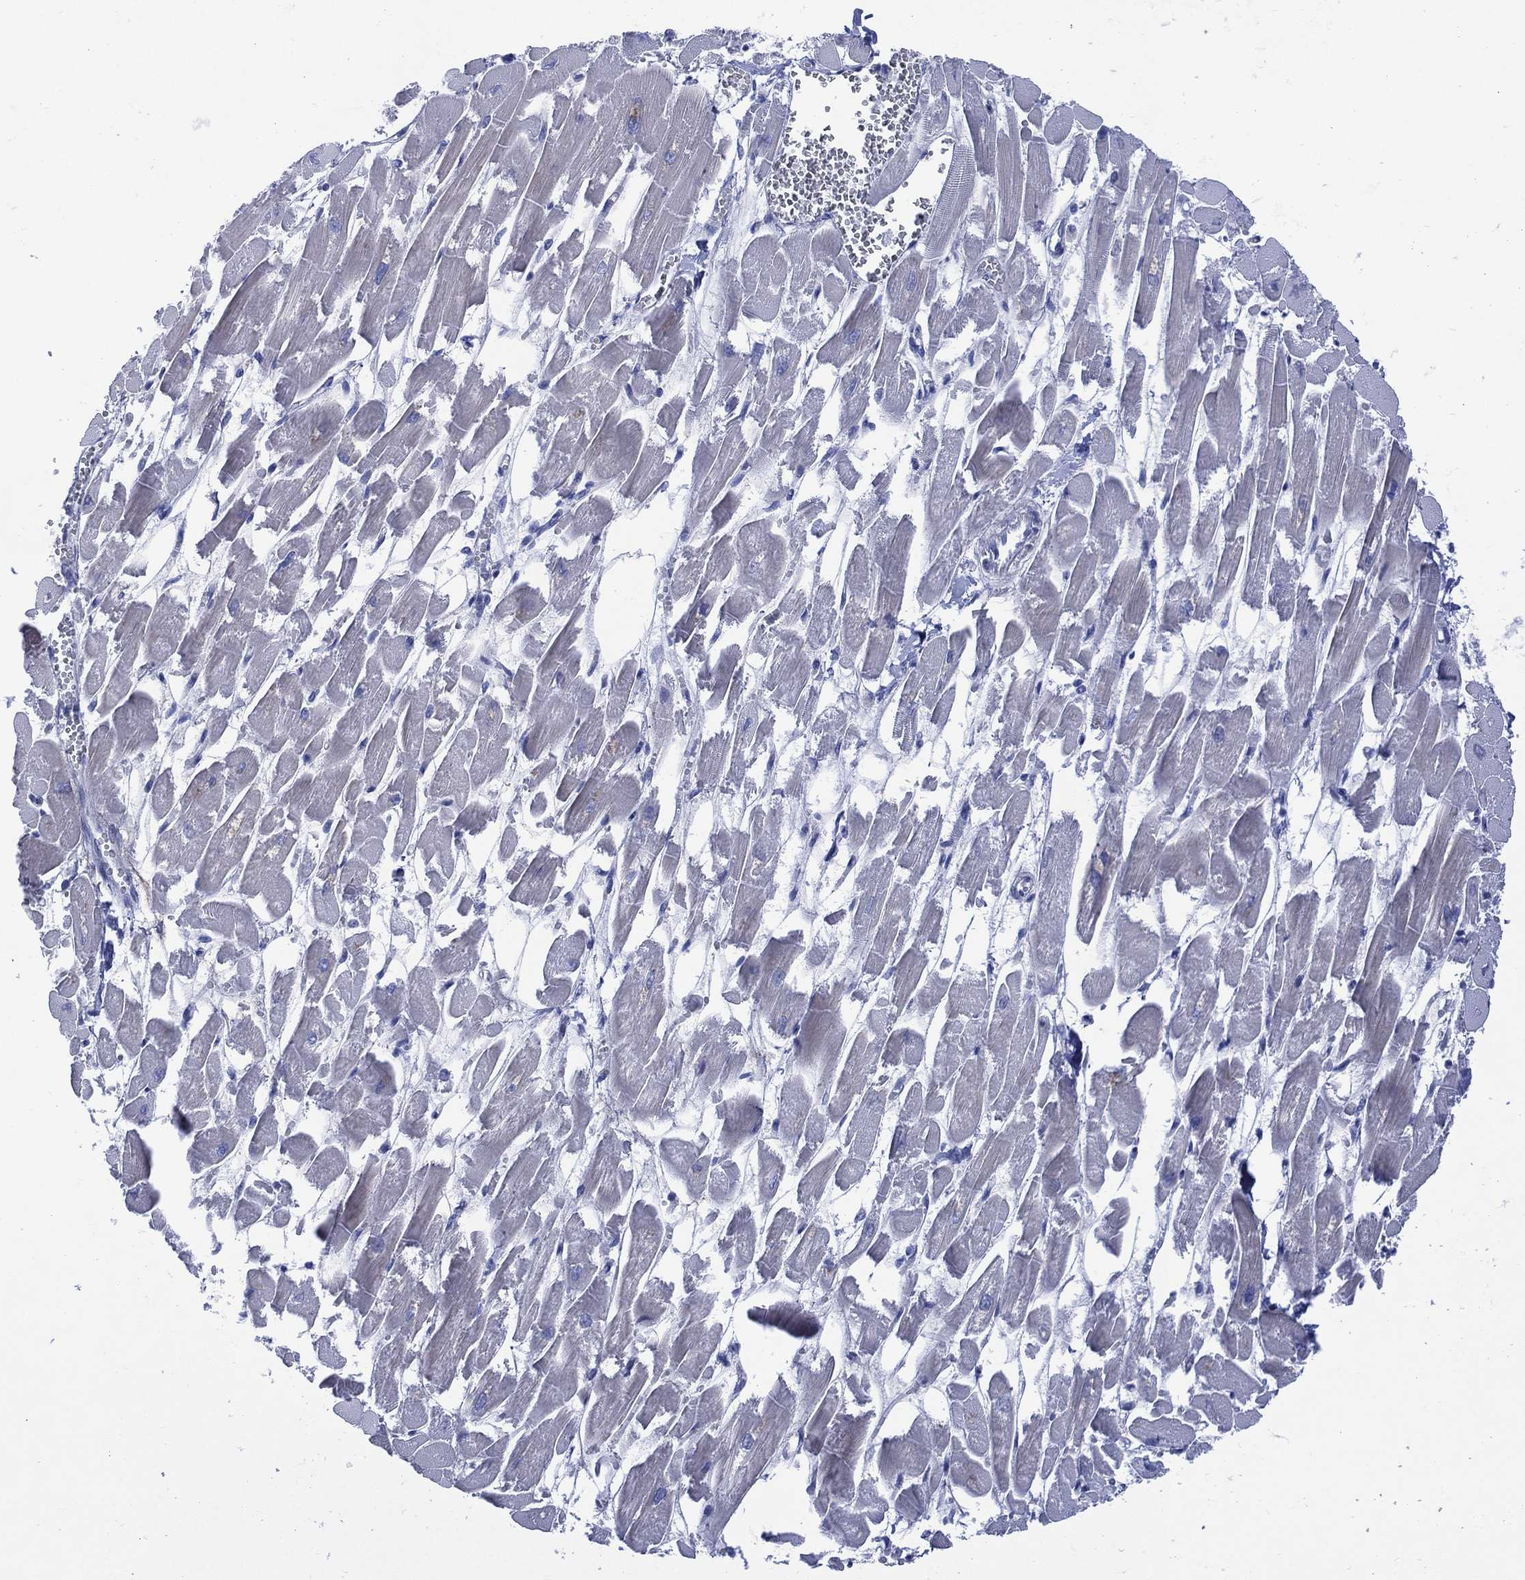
{"staining": {"intensity": "negative", "quantity": "none", "location": "none"}, "tissue": "heart muscle", "cell_type": "Cardiomyocytes", "image_type": "normal", "snomed": [{"axis": "morphology", "description": "Normal tissue, NOS"}, {"axis": "topography", "description": "Heart"}], "caption": "Human heart muscle stained for a protein using IHC exhibits no positivity in cardiomyocytes.", "gene": "SHCBP1L", "patient": {"sex": "female", "age": 52}}